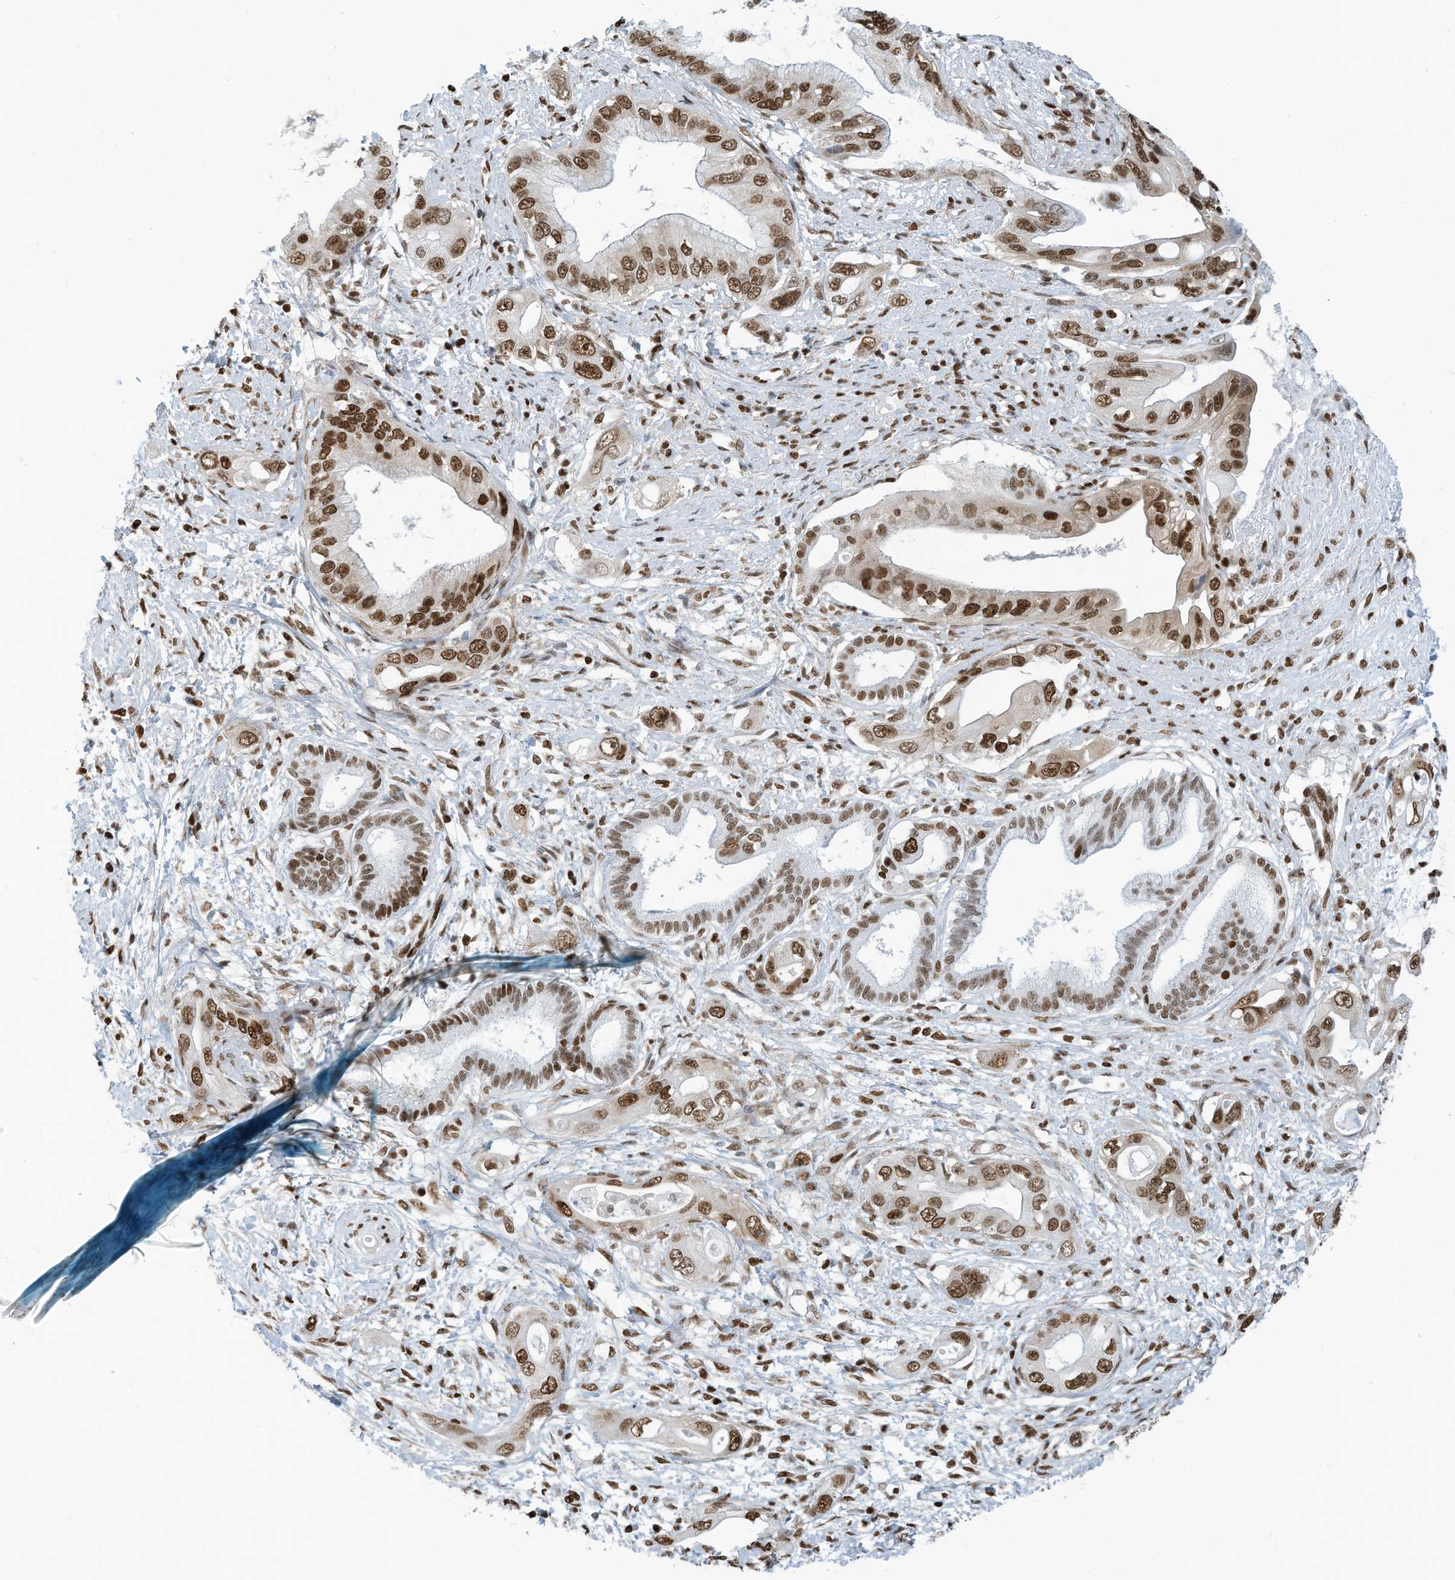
{"staining": {"intensity": "moderate", "quantity": ">75%", "location": "nuclear"}, "tissue": "pancreatic cancer", "cell_type": "Tumor cells", "image_type": "cancer", "snomed": [{"axis": "morphology", "description": "Inflammation, NOS"}, {"axis": "morphology", "description": "Adenocarcinoma, NOS"}, {"axis": "topography", "description": "Pancreas"}], "caption": "The immunohistochemical stain labels moderate nuclear expression in tumor cells of adenocarcinoma (pancreatic) tissue.", "gene": "SARNP", "patient": {"sex": "female", "age": 56}}